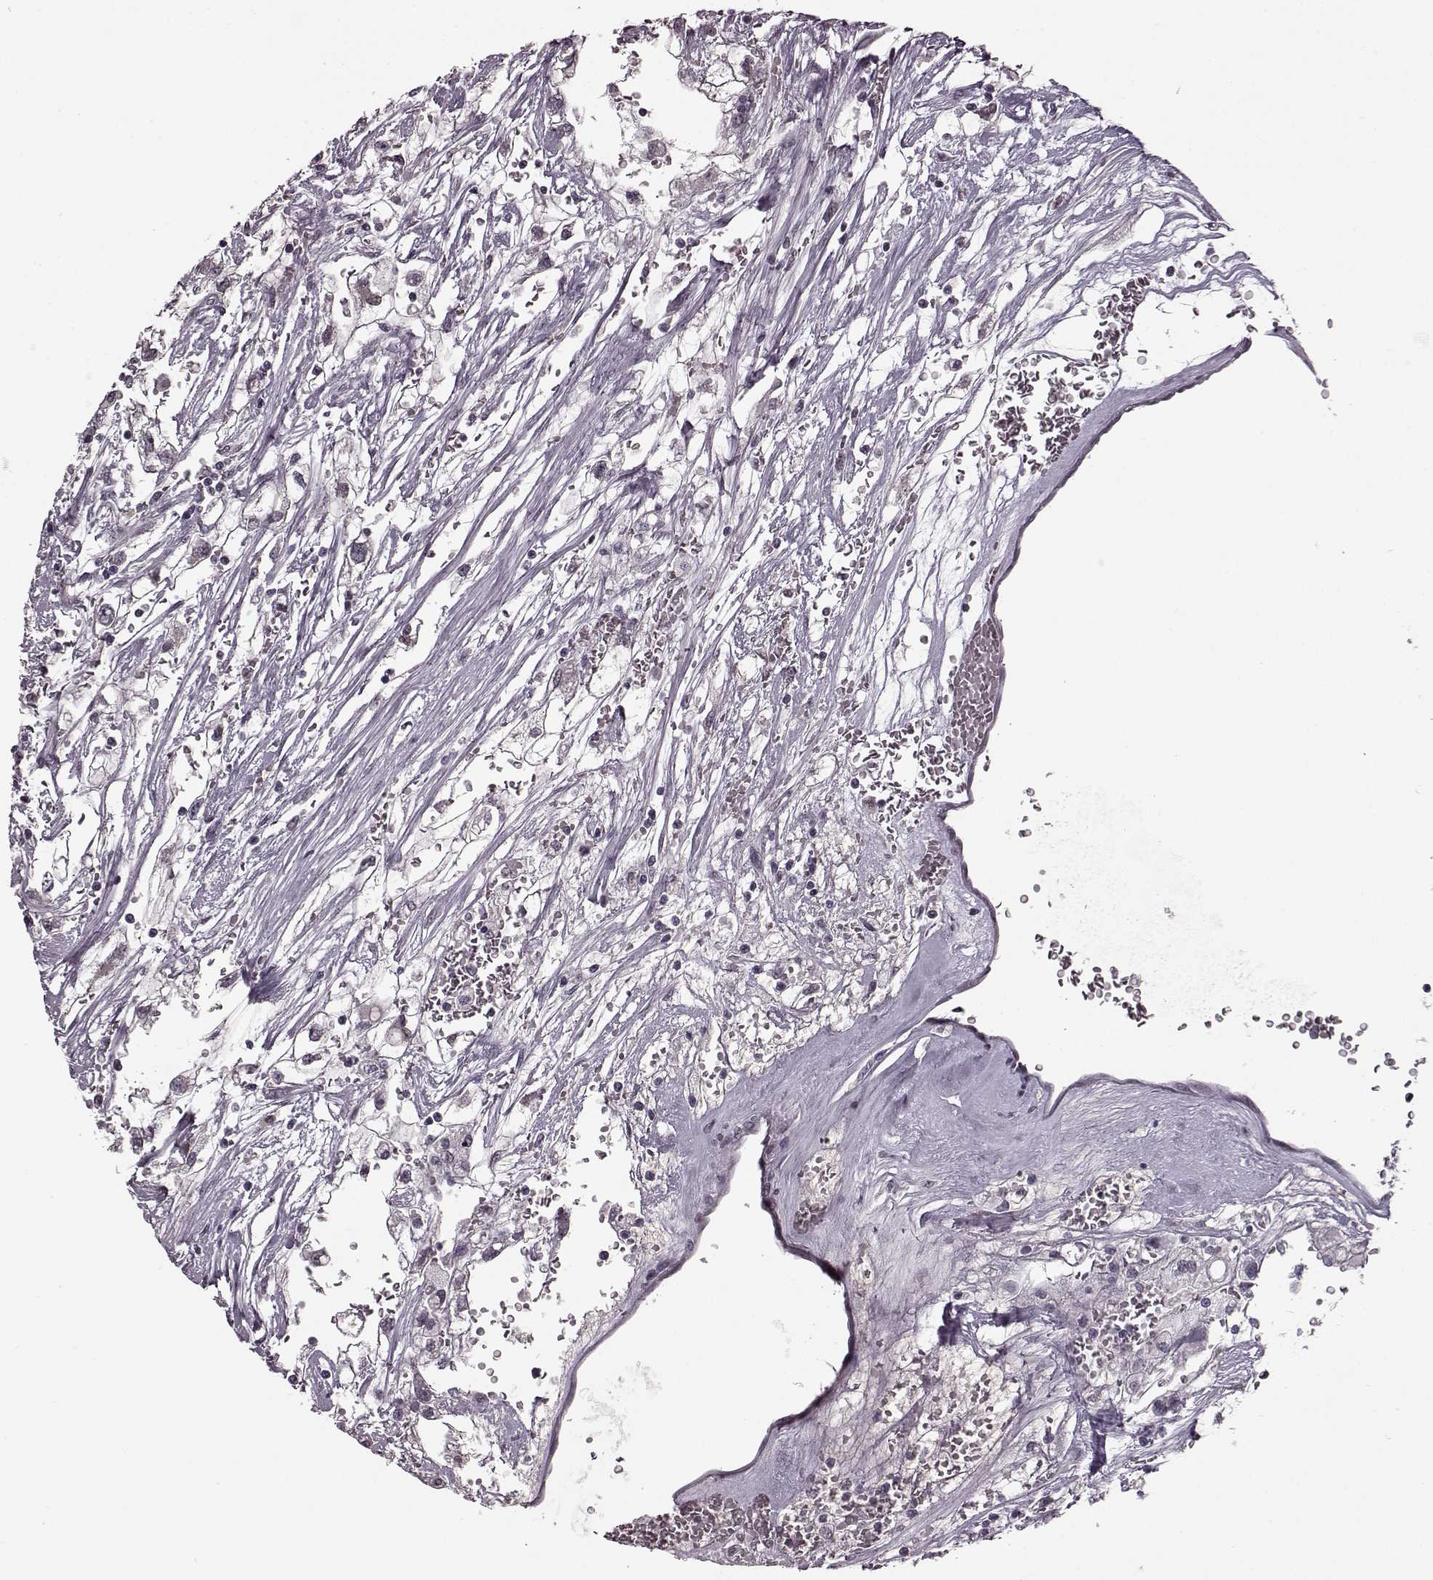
{"staining": {"intensity": "negative", "quantity": "none", "location": "none"}, "tissue": "renal cancer", "cell_type": "Tumor cells", "image_type": "cancer", "snomed": [{"axis": "morphology", "description": "Adenocarcinoma, NOS"}, {"axis": "topography", "description": "Kidney"}], "caption": "Tumor cells show no significant protein expression in renal cancer.", "gene": "STX1B", "patient": {"sex": "male", "age": 59}}